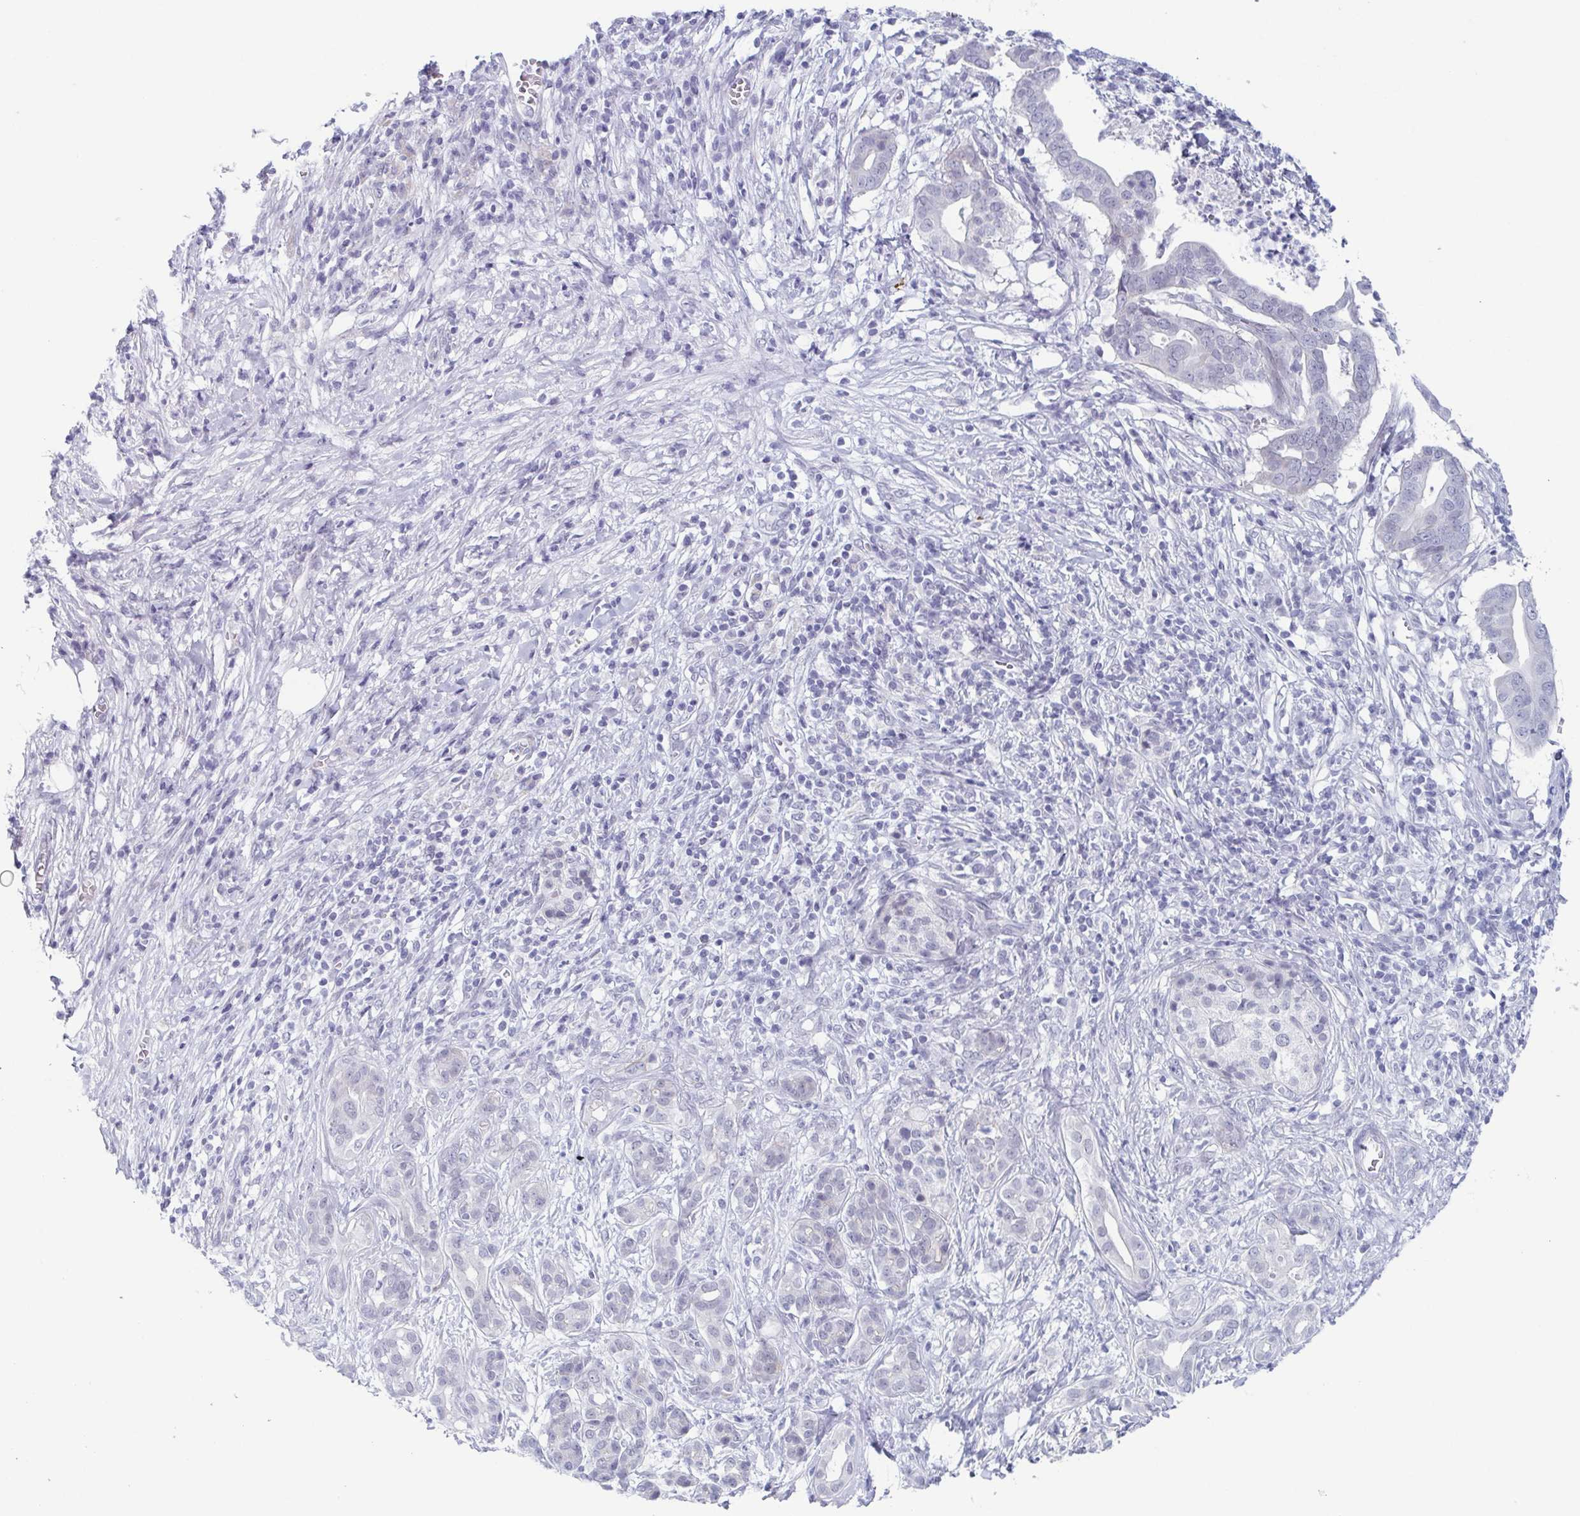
{"staining": {"intensity": "negative", "quantity": "none", "location": "none"}, "tissue": "pancreatic cancer", "cell_type": "Tumor cells", "image_type": "cancer", "snomed": [{"axis": "morphology", "description": "Adenocarcinoma, NOS"}, {"axis": "topography", "description": "Pancreas"}], "caption": "Protein analysis of pancreatic cancer reveals no significant positivity in tumor cells.", "gene": "ZFP64", "patient": {"sex": "male", "age": 61}}